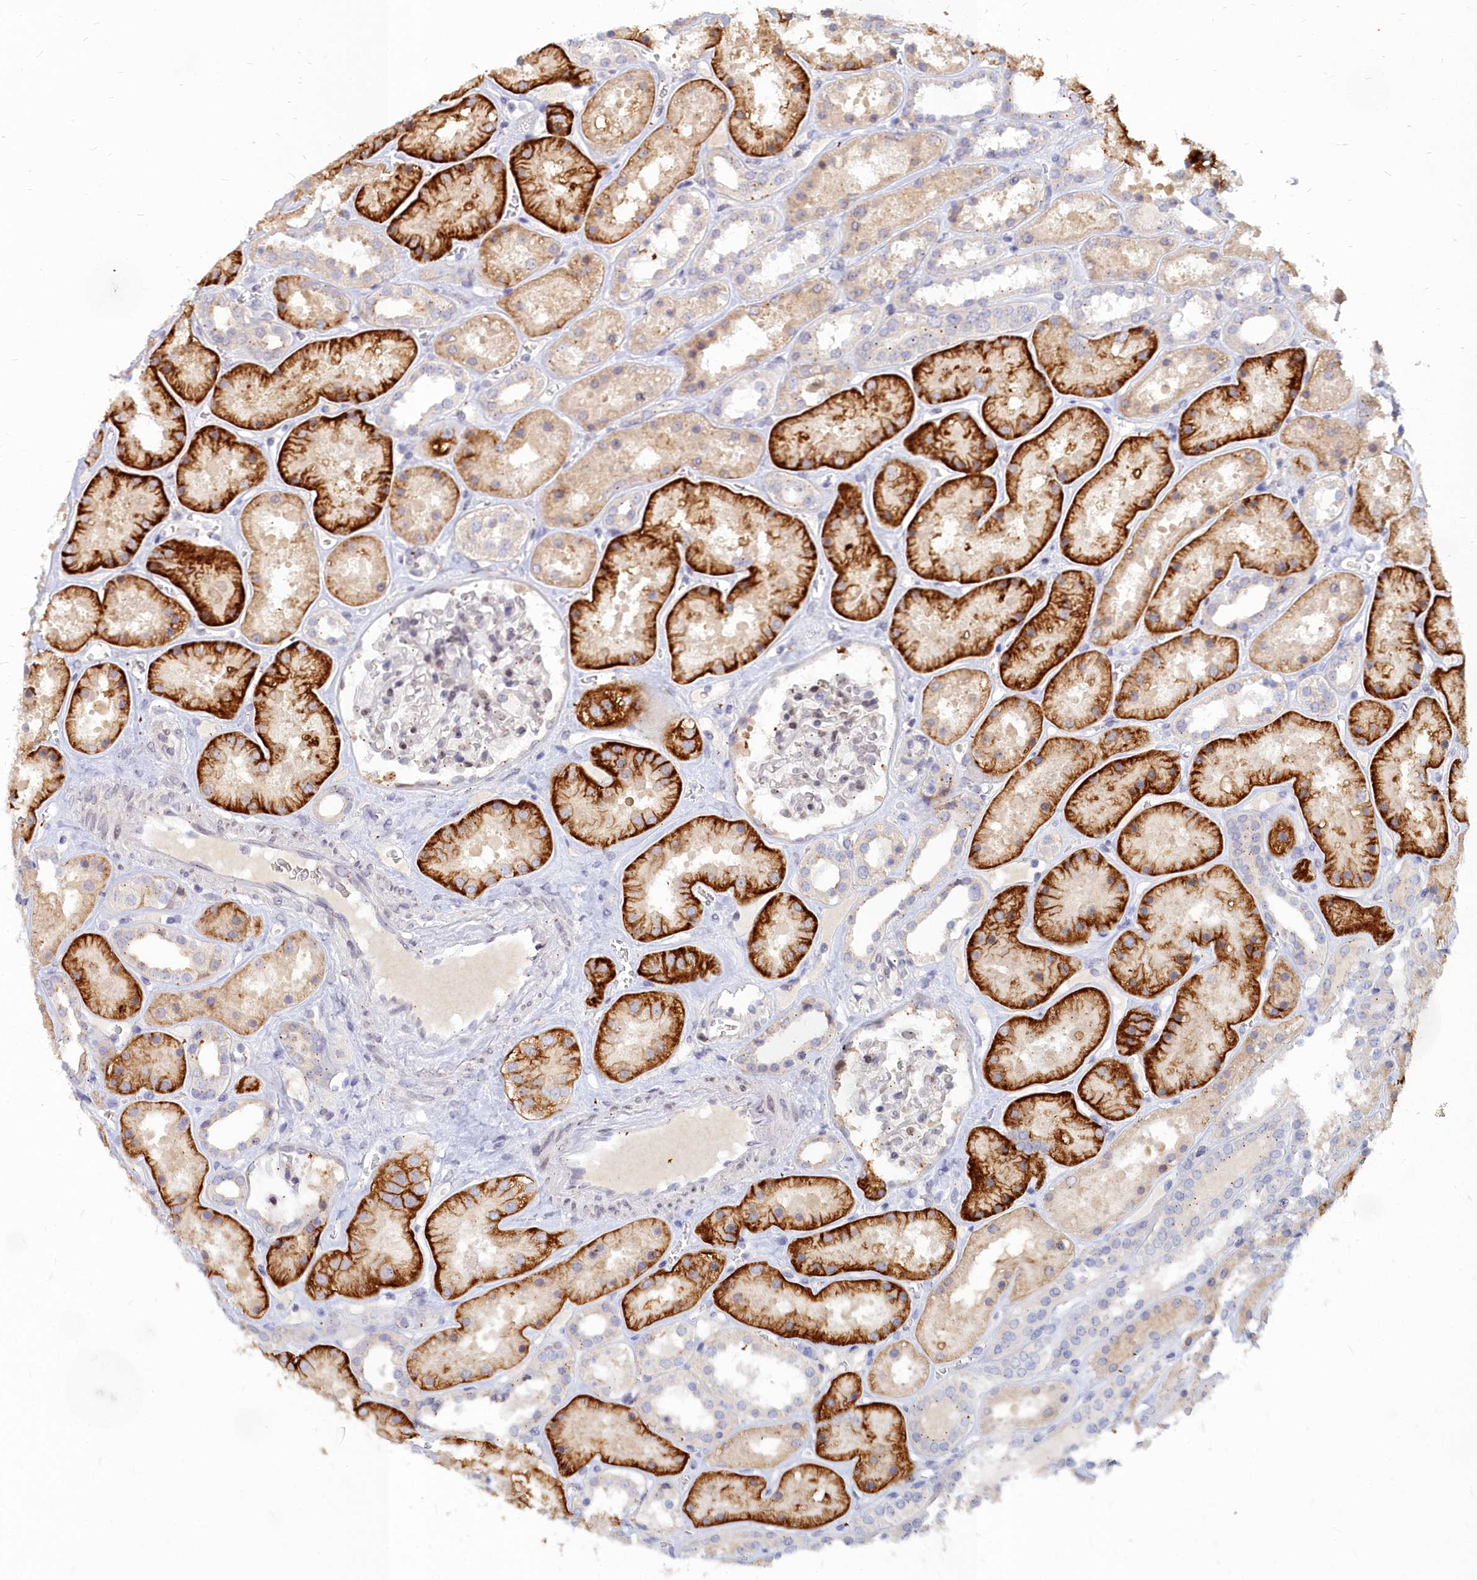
{"staining": {"intensity": "weak", "quantity": "<25%", "location": "nuclear"}, "tissue": "kidney", "cell_type": "Cells in glomeruli", "image_type": "normal", "snomed": [{"axis": "morphology", "description": "Normal tissue, NOS"}, {"axis": "topography", "description": "Kidney"}], "caption": "IHC image of normal kidney stained for a protein (brown), which demonstrates no expression in cells in glomeruli.", "gene": "NOXA1", "patient": {"sex": "female", "age": 41}}